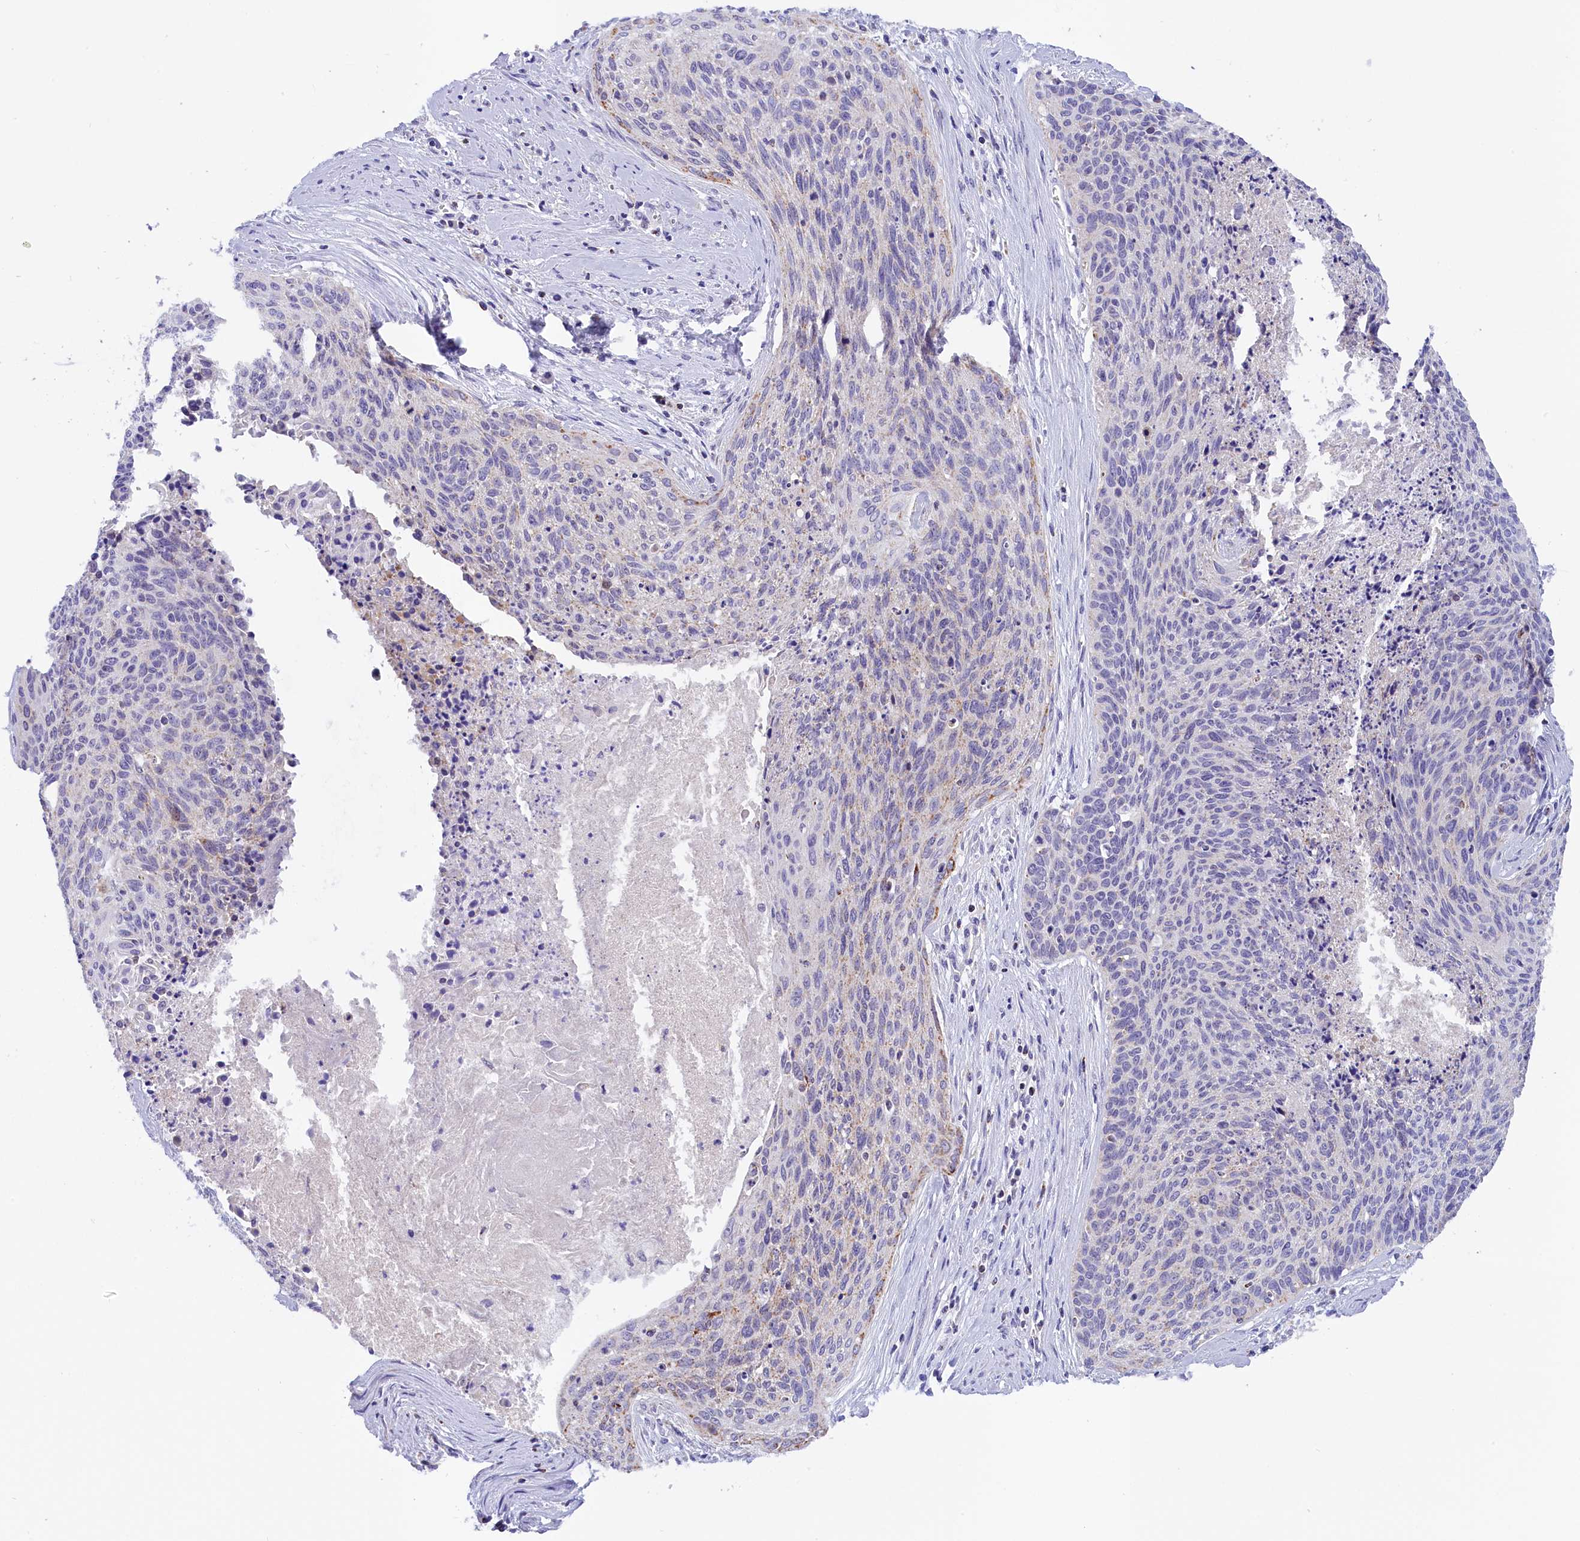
{"staining": {"intensity": "weak", "quantity": "<25%", "location": "cytoplasmic/membranous"}, "tissue": "cervical cancer", "cell_type": "Tumor cells", "image_type": "cancer", "snomed": [{"axis": "morphology", "description": "Squamous cell carcinoma, NOS"}, {"axis": "topography", "description": "Cervix"}], "caption": "The micrograph displays no significant positivity in tumor cells of cervical cancer (squamous cell carcinoma).", "gene": "ABAT", "patient": {"sex": "female", "age": 55}}